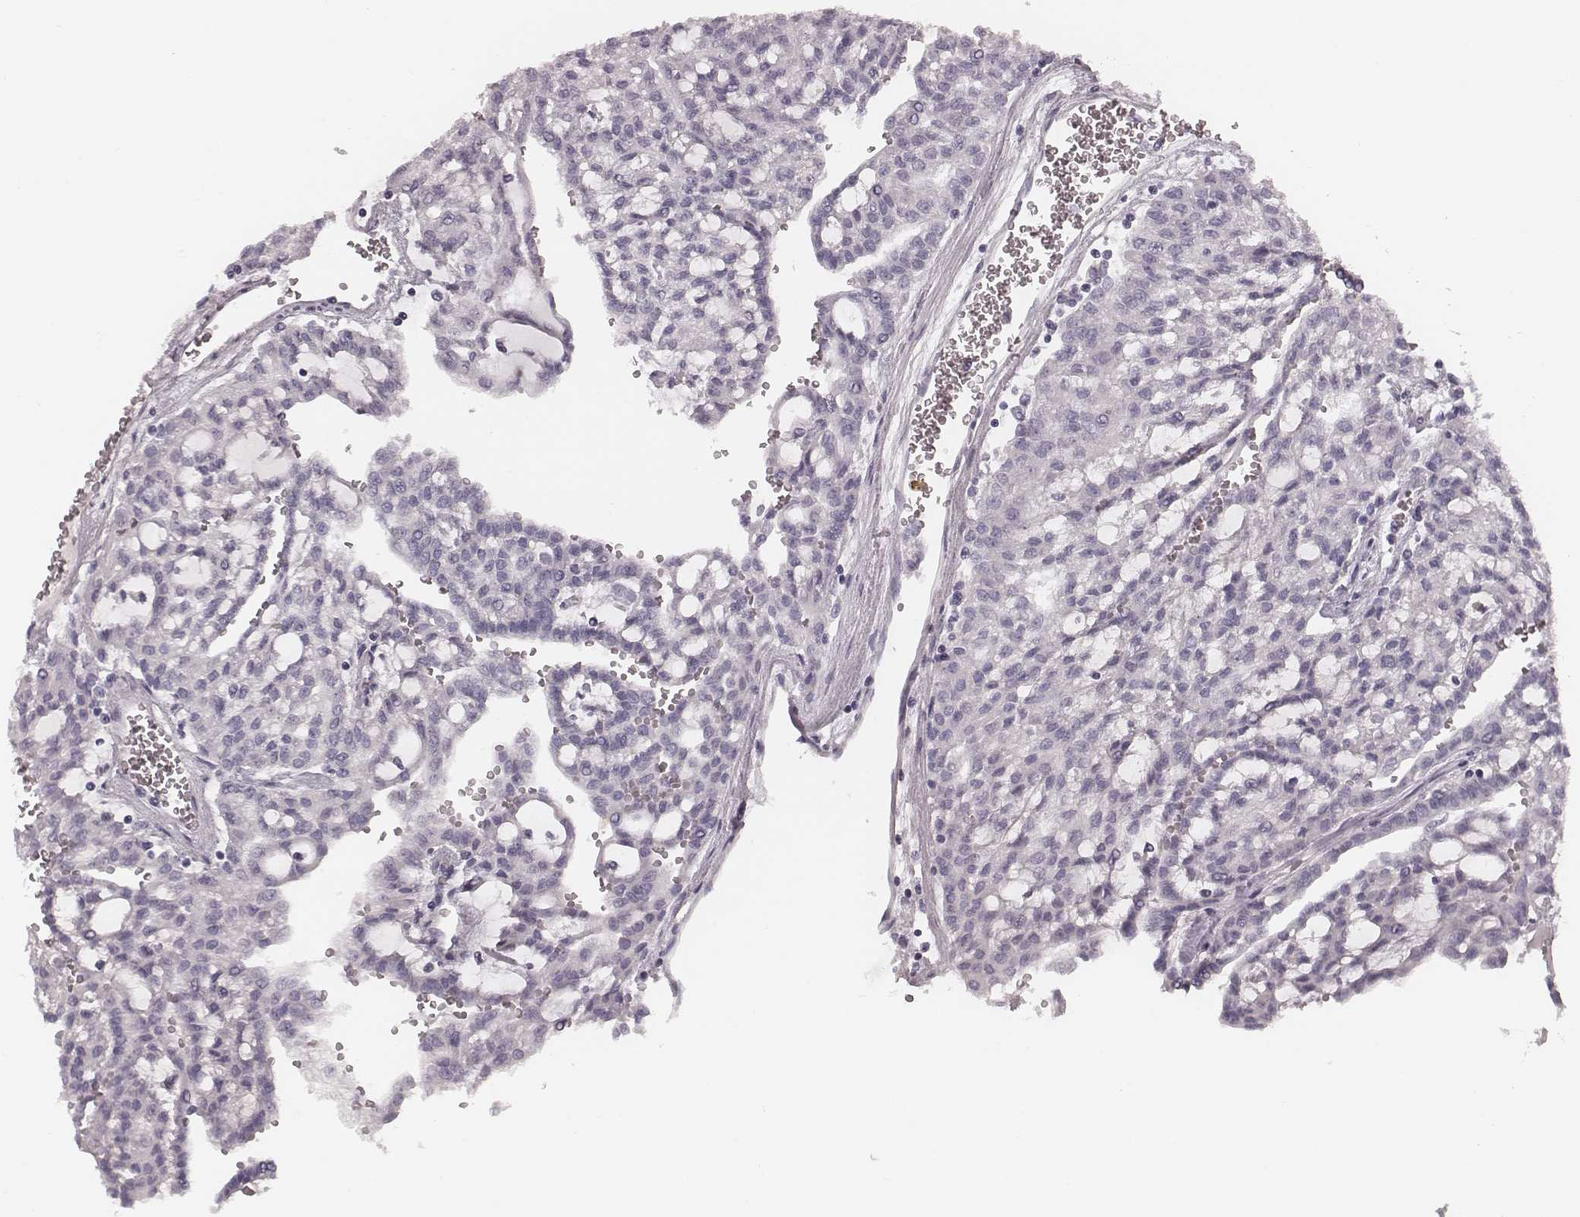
{"staining": {"intensity": "negative", "quantity": "none", "location": "none"}, "tissue": "renal cancer", "cell_type": "Tumor cells", "image_type": "cancer", "snomed": [{"axis": "morphology", "description": "Adenocarcinoma, NOS"}, {"axis": "topography", "description": "Kidney"}], "caption": "High magnification brightfield microscopy of renal cancer (adenocarcinoma) stained with DAB (brown) and counterstained with hematoxylin (blue): tumor cells show no significant positivity. (DAB (3,3'-diaminobenzidine) IHC with hematoxylin counter stain).", "gene": "SPA17", "patient": {"sex": "male", "age": 63}}